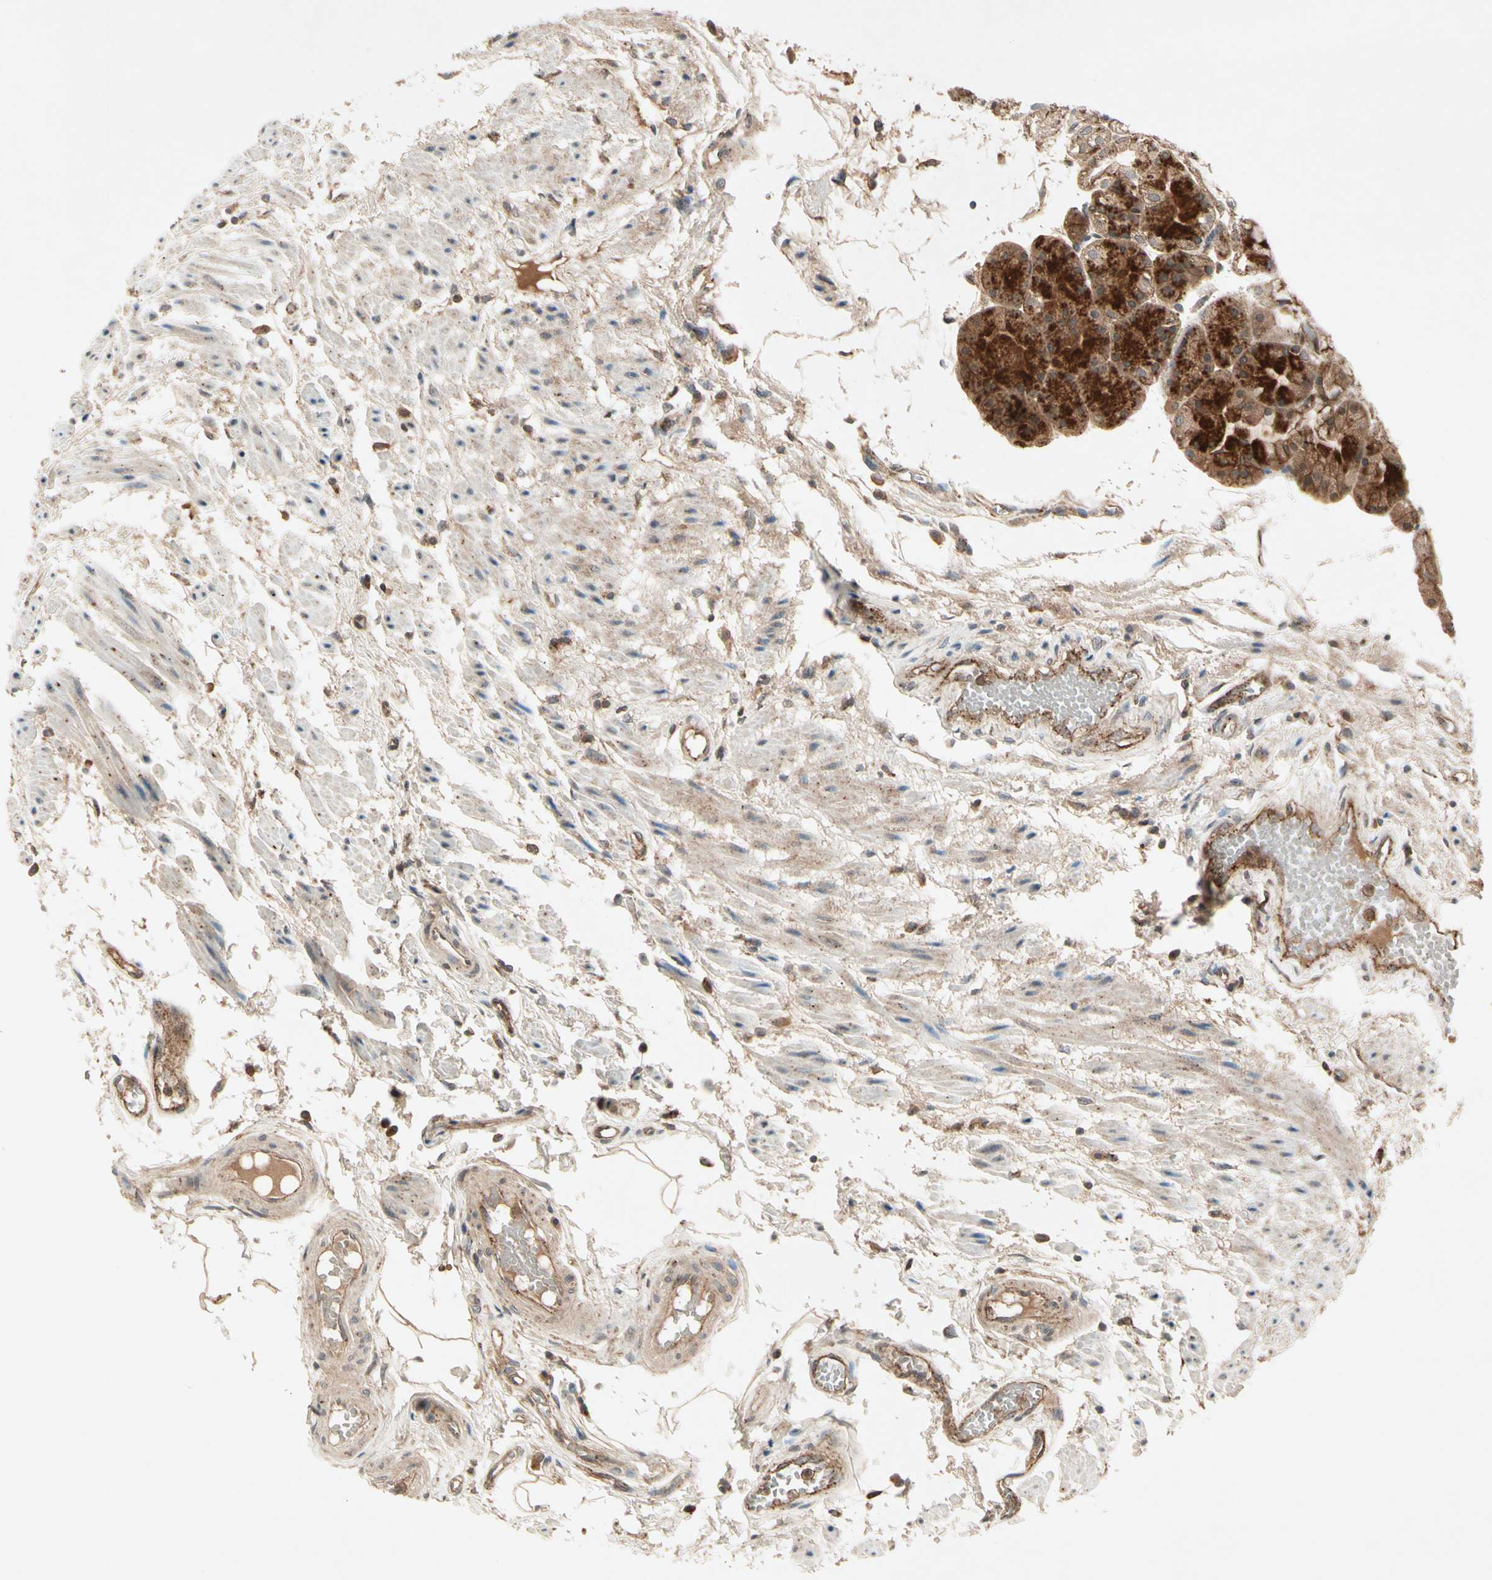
{"staining": {"intensity": "strong", "quantity": ">75%", "location": "cytoplasmic/membranous"}, "tissue": "stomach", "cell_type": "Glandular cells", "image_type": "normal", "snomed": [{"axis": "morphology", "description": "Normal tissue, NOS"}, {"axis": "topography", "description": "Stomach, upper"}], "caption": "About >75% of glandular cells in unremarkable stomach exhibit strong cytoplasmic/membranous protein staining as visualized by brown immunohistochemical staining.", "gene": "FLOT1", "patient": {"sex": "male", "age": 72}}